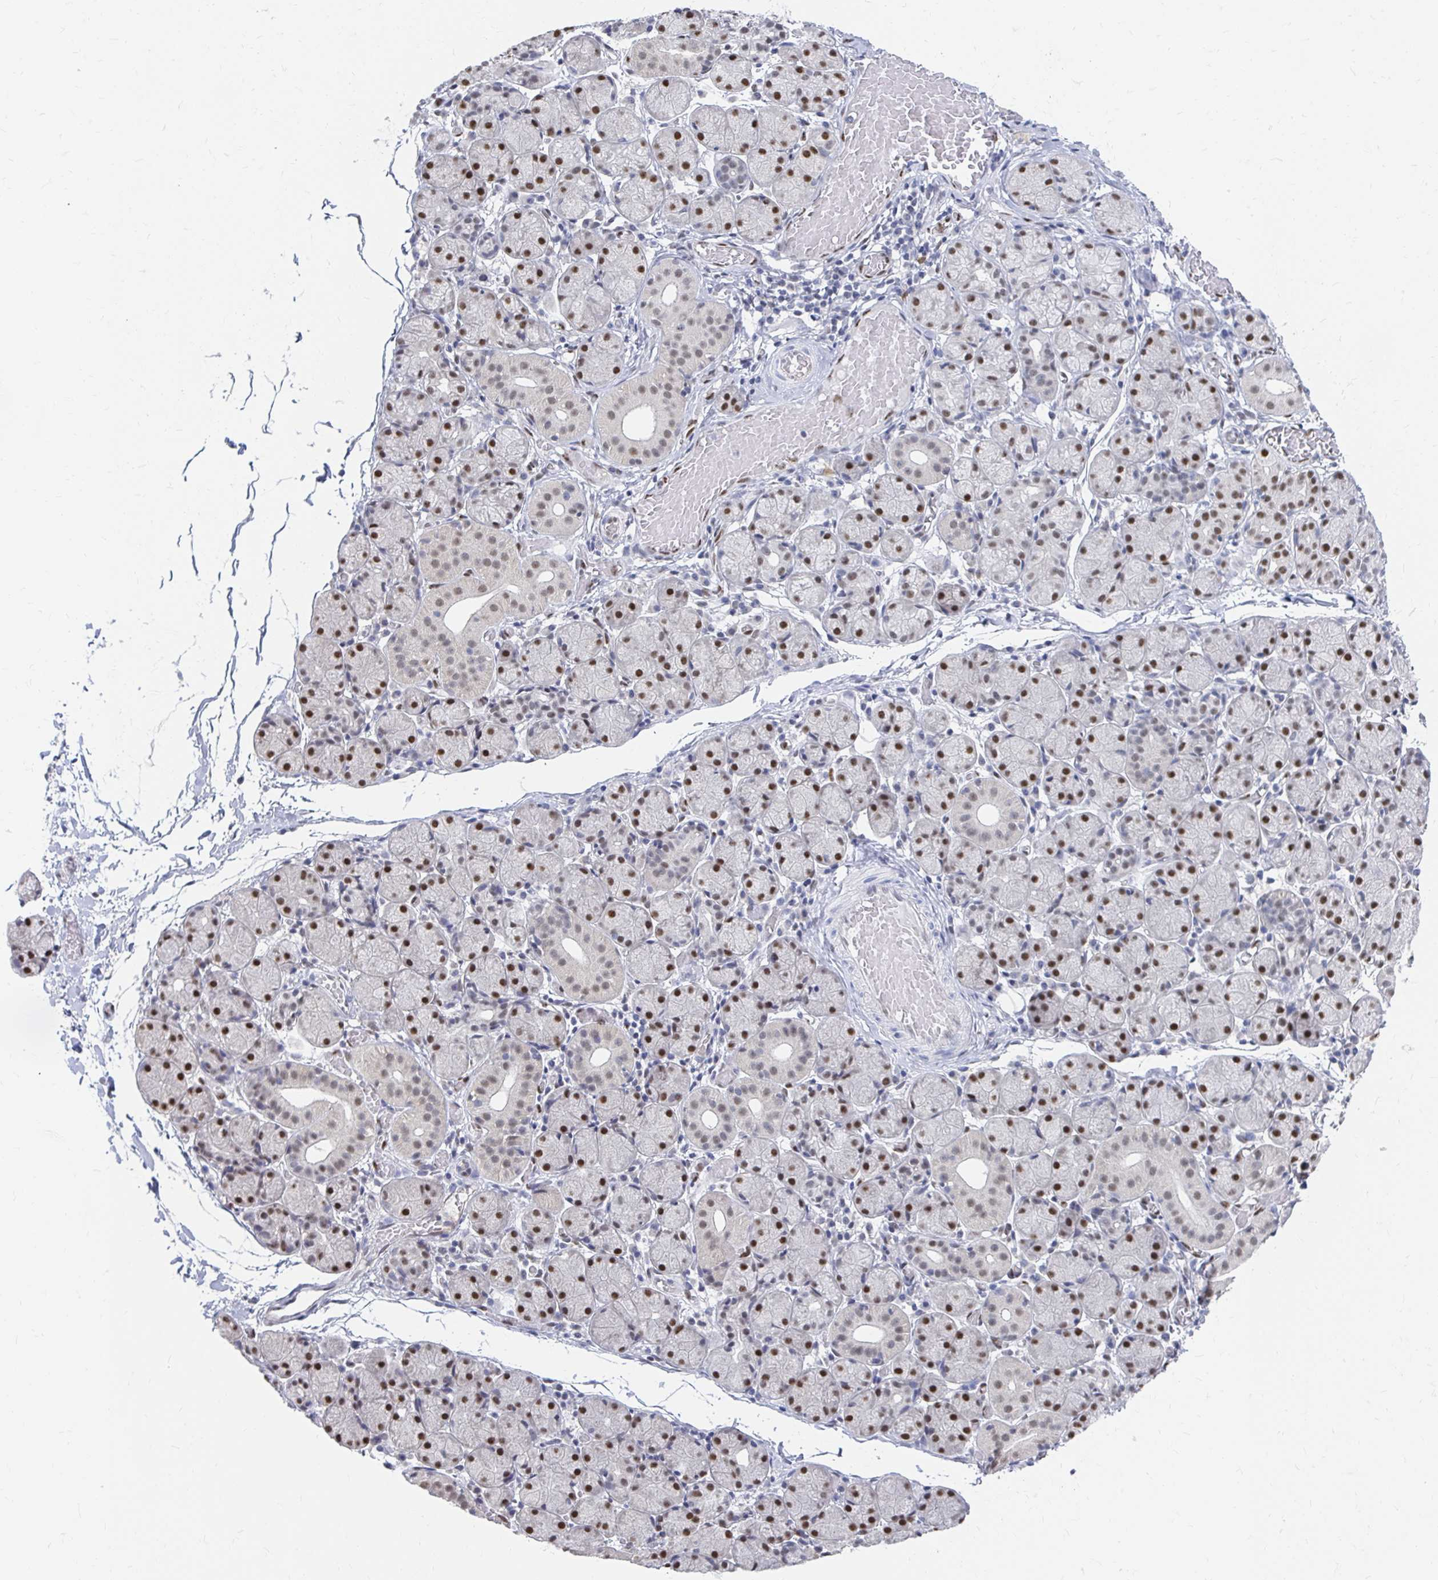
{"staining": {"intensity": "moderate", "quantity": "<25%", "location": "nuclear"}, "tissue": "salivary gland", "cell_type": "Glandular cells", "image_type": "normal", "snomed": [{"axis": "morphology", "description": "Normal tissue, NOS"}, {"axis": "topography", "description": "Salivary gland"}], "caption": "A high-resolution image shows IHC staining of normal salivary gland, which exhibits moderate nuclear positivity in about <25% of glandular cells.", "gene": "CLIC3", "patient": {"sex": "female", "age": 24}}